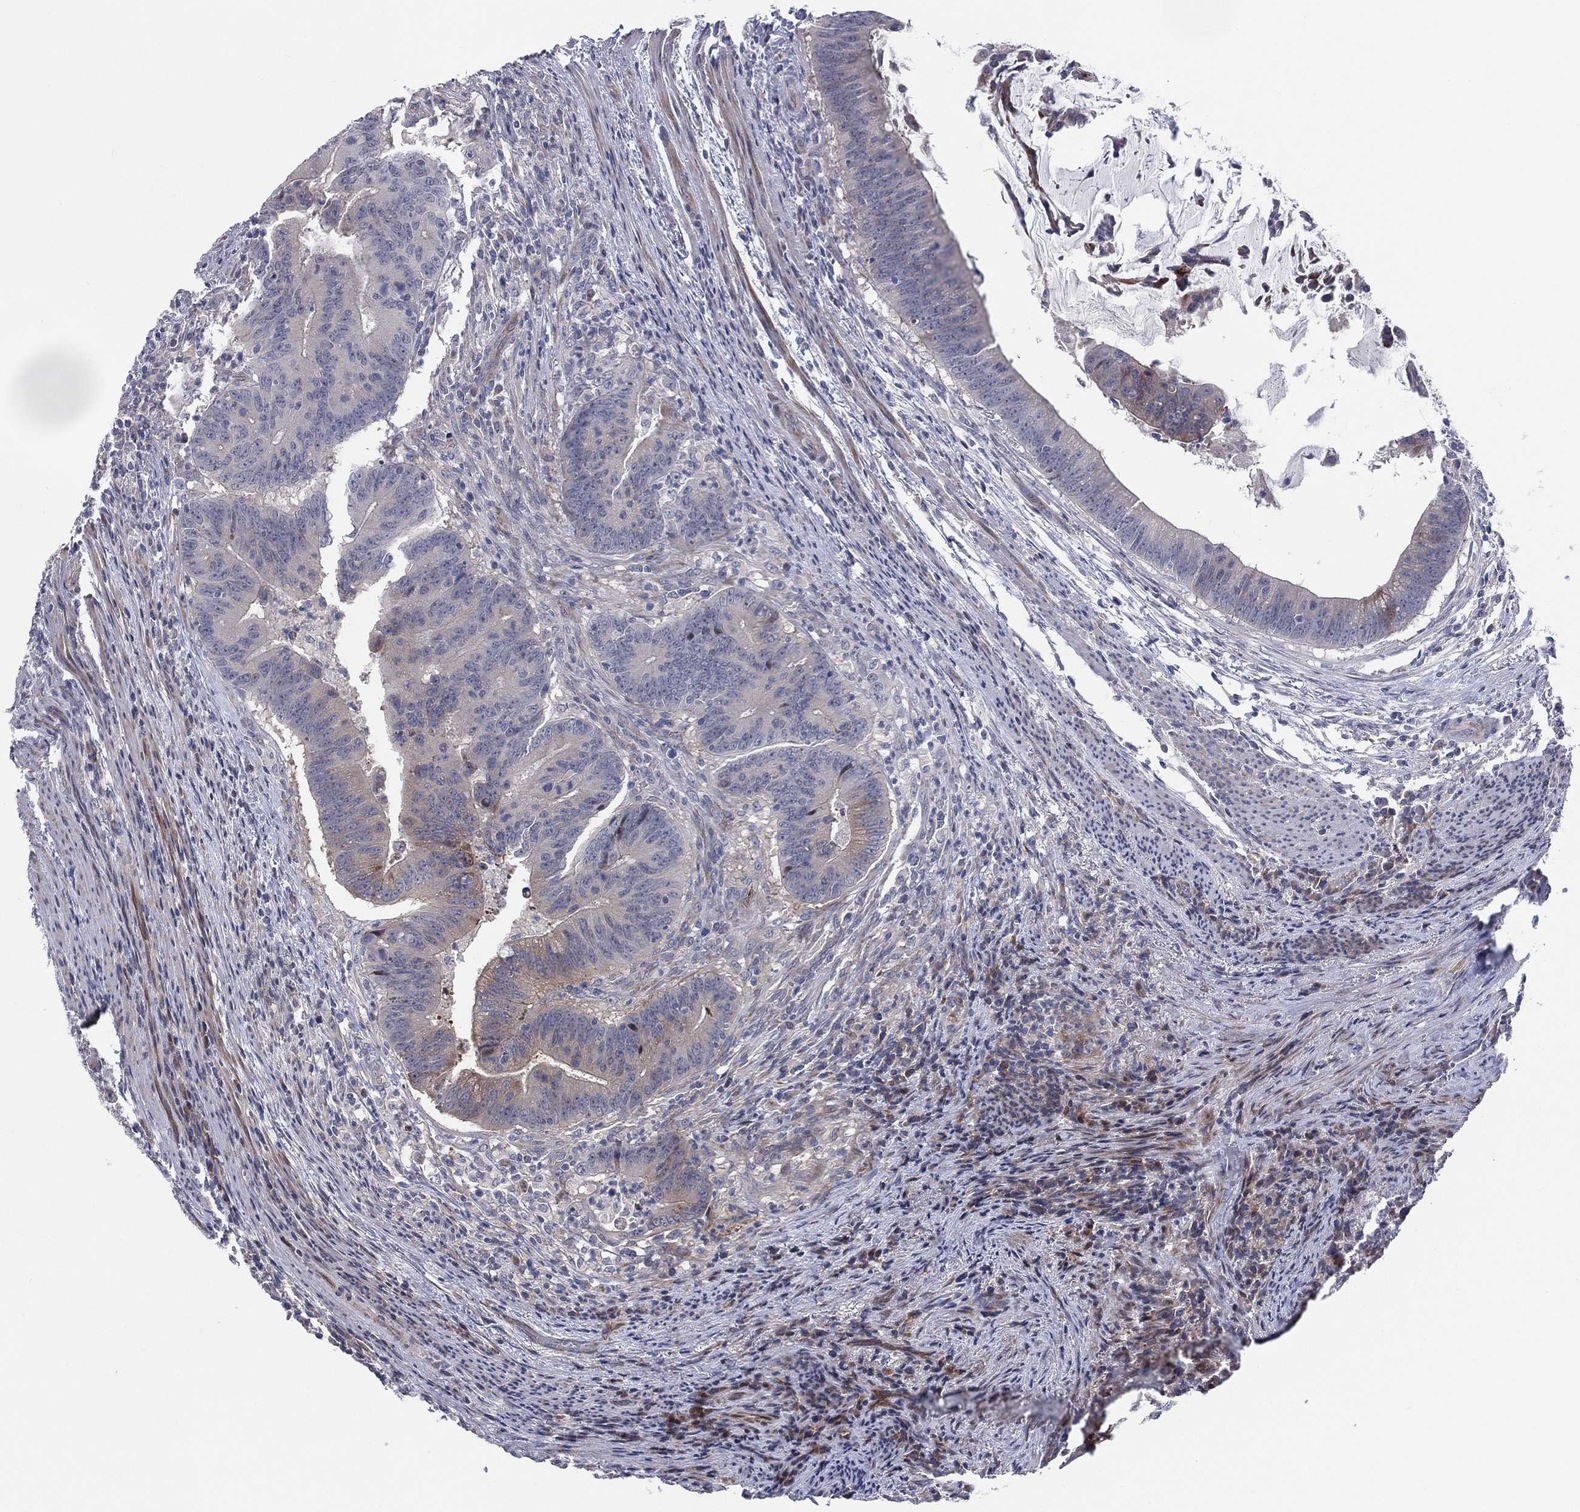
{"staining": {"intensity": "moderate", "quantity": "25%-75%", "location": "cytoplasmic/membranous,nuclear"}, "tissue": "colorectal cancer", "cell_type": "Tumor cells", "image_type": "cancer", "snomed": [{"axis": "morphology", "description": "Adenocarcinoma, NOS"}, {"axis": "topography", "description": "Colon"}], "caption": "IHC image of neoplastic tissue: human colorectal cancer (adenocarcinoma) stained using immunohistochemistry (IHC) demonstrates medium levels of moderate protein expression localized specifically in the cytoplasmic/membranous and nuclear of tumor cells, appearing as a cytoplasmic/membranous and nuclear brown color.", "gene": "UTP14A", "patient": {"sex": "female", "age": 87}}